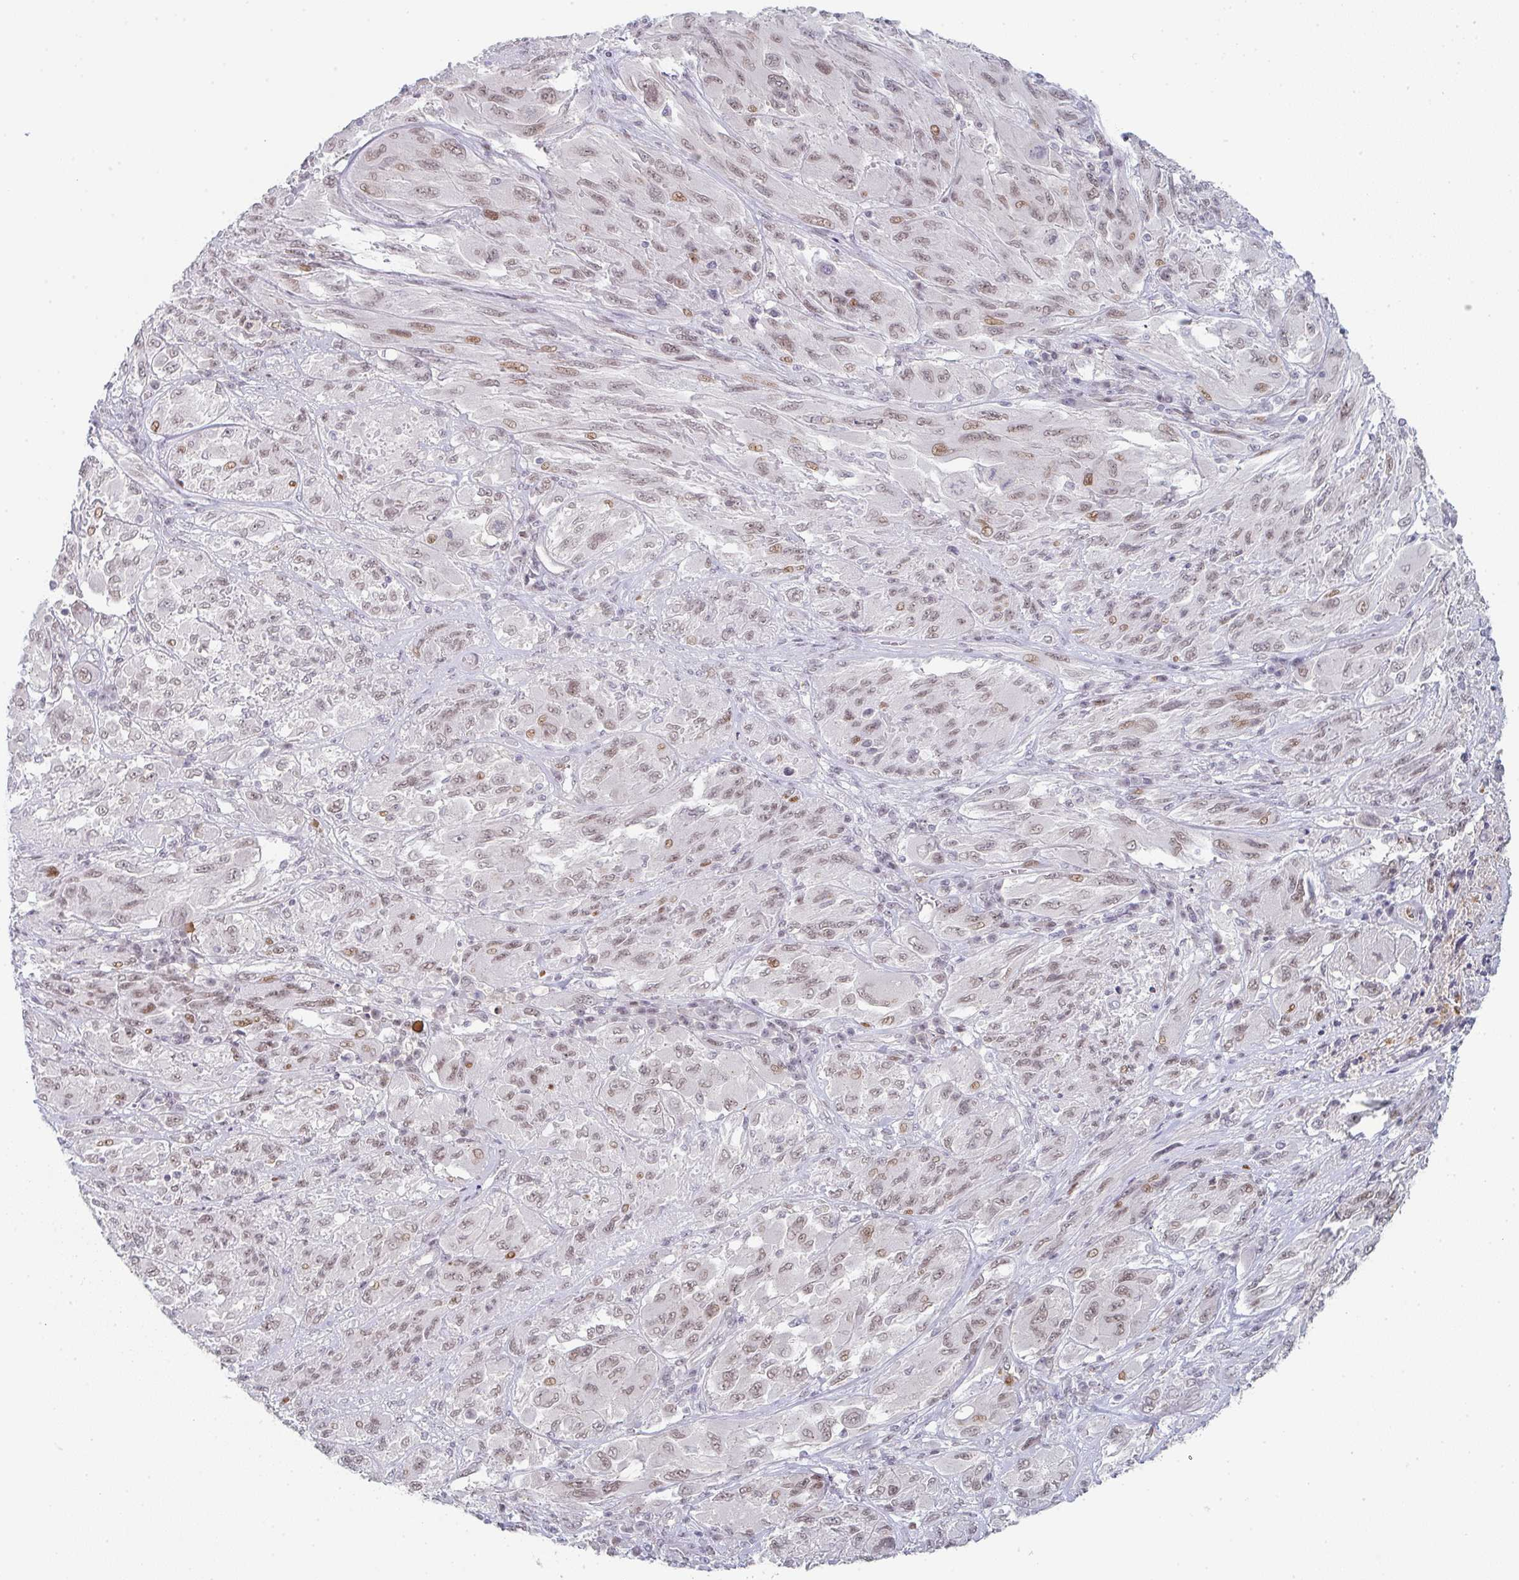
{"staining": {"intensity": "weak", "quantity": ">75%", "location": "nuclear"}, "tissue": "melanoma", "cell_type": "Tumor cells", "image_type": "cancer", "snomed": [{"axis": "morphology", "description": "Malignant melanoma, NOS"}, {"axis": "topography", "description": "Skin"}], "caption": "Approximately >75% of tumor cells in melanoma display weak nuclear protein positivity as visualized by brown immunohistochemical staining.", "gene": "LIN54", "patient": {"sex": "female", "age": 91}}